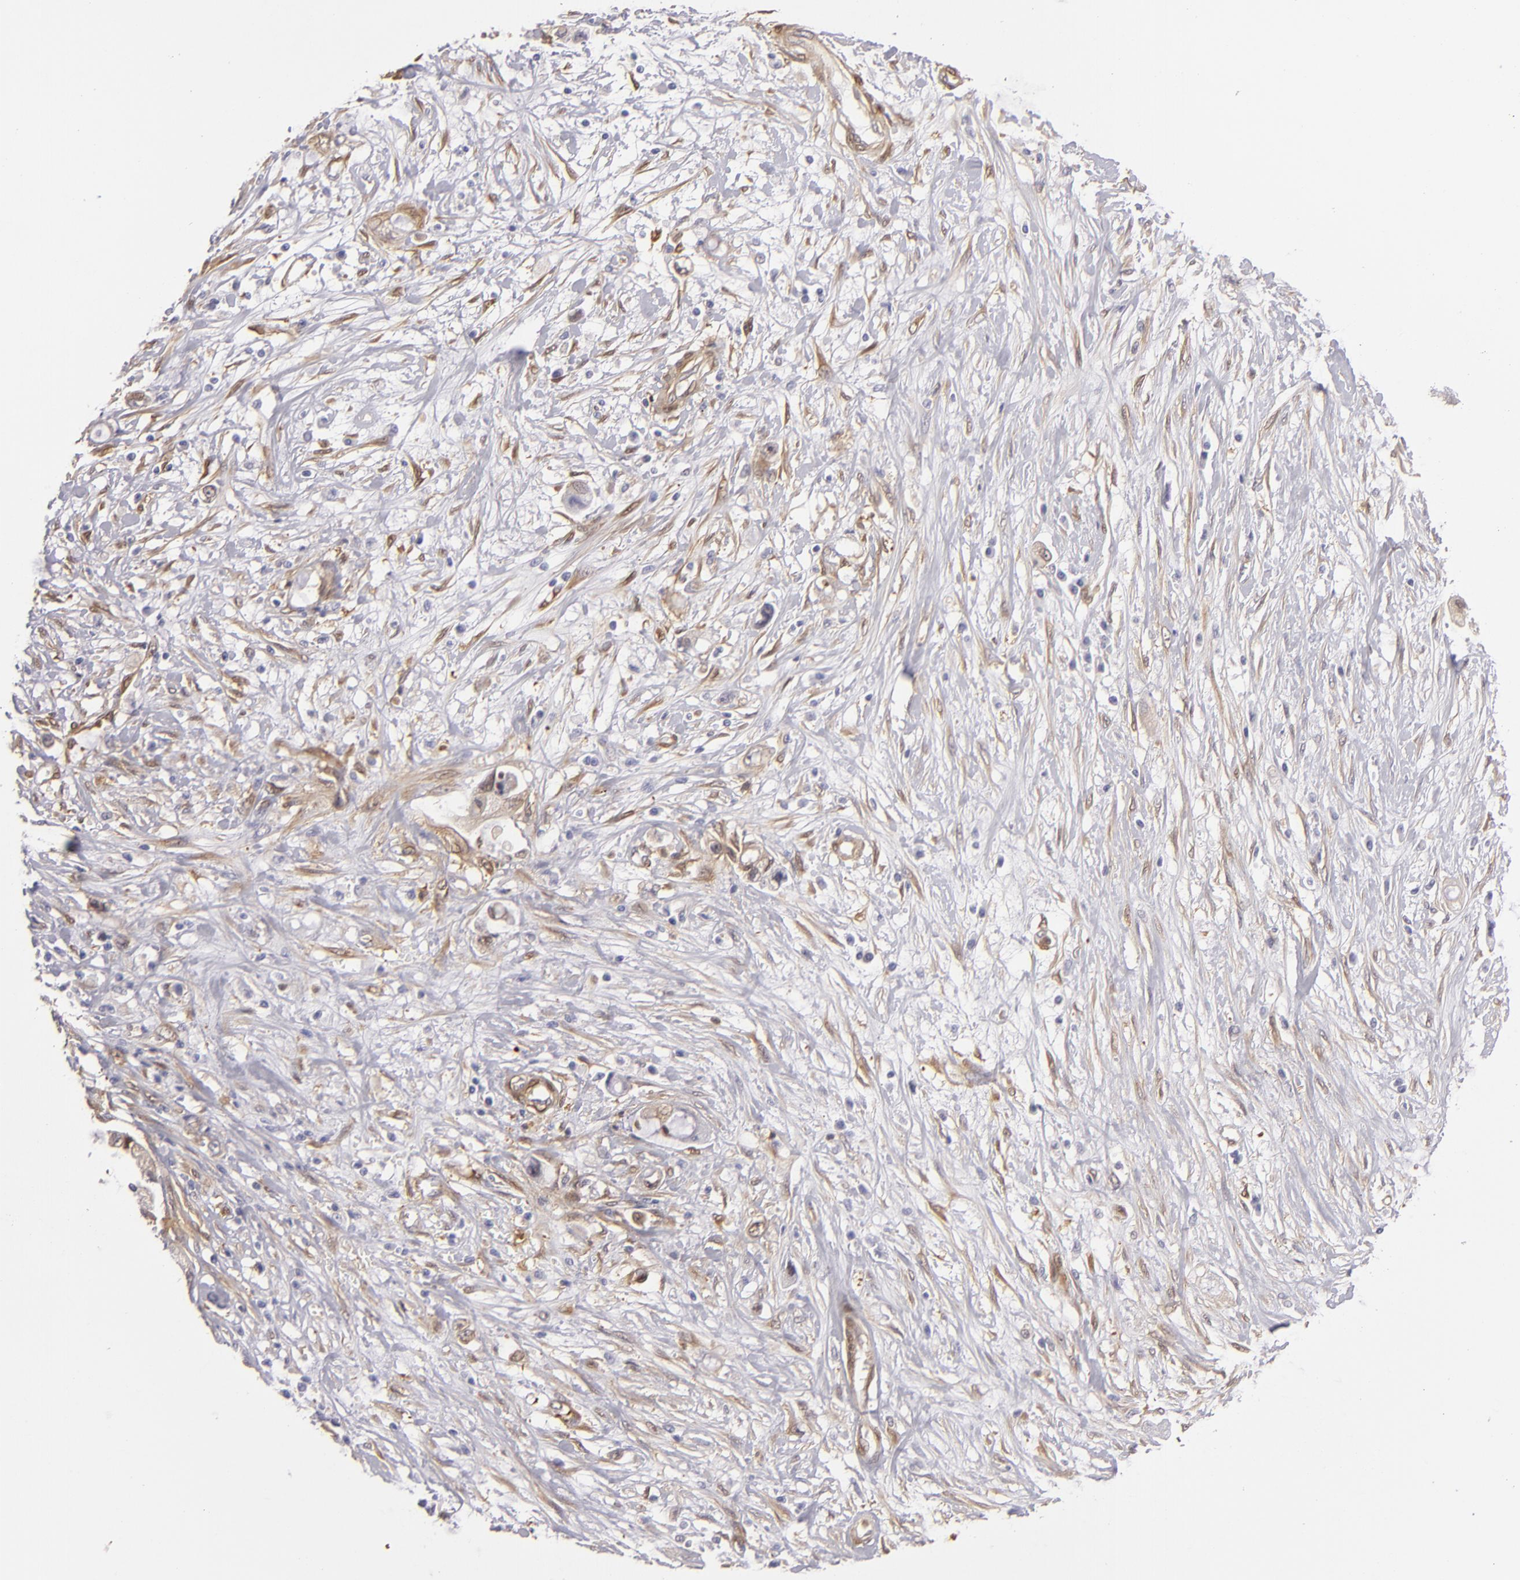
{"staining": {"intensity": "weak", "quantity": ">75%", "location": "cytoplasmic/membranous"}, "tissue": "pancreatic cancer", "cell_type": "Tumor cells", "image_type": "cancer", "snomed": [{"axis": "morphology", "description": "Adenocarcinoma, NOS"}, {"axis": "topography", "description": "Pancreas"}, {"axis": "topography", "description": "Stomach, upper"}], "caption": "Brown immunohistochemical staining in pancreatic adenocarcinoma exhibits weak cytoplasmic/membranous positivity in approximately >75% of tumor cells.", "gene": "VCL", "patient": {"sex": "male", "age": 77}}